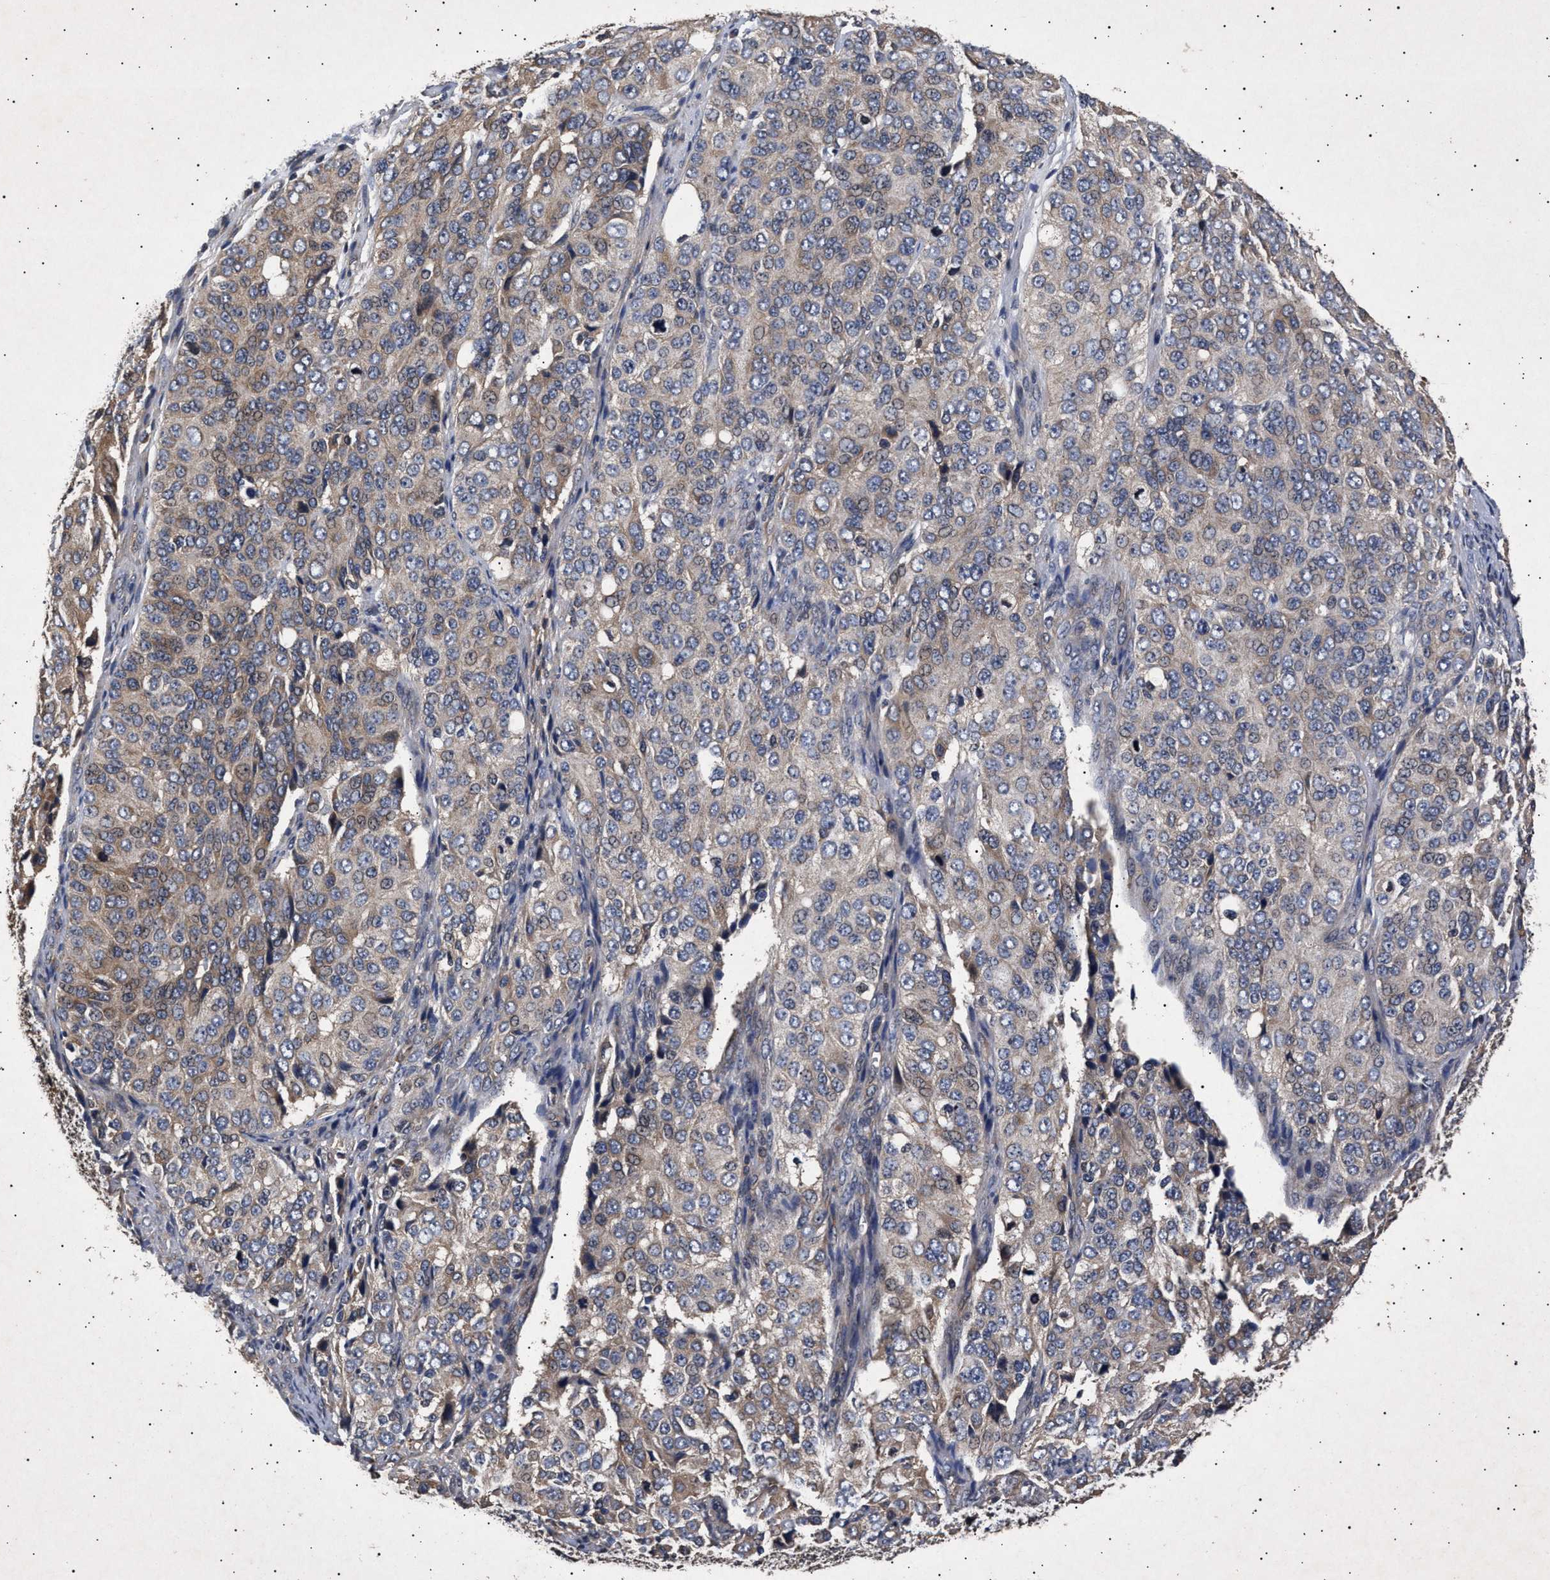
{"staining": {"intensity": "weak", "quantity": ">75%", "location": "cytoplasmic/membranous"}, "tissue": "ovarian cancer", "cell_type": "Tumor cells", "image_type": "cancer", "snomed": [{"axis": "morphology", "description": "Carcinoma, endometroid"}, {"axis": "topography", "description": "Ovary"}], "caption": "Human ovarian cancer stained for a protein (brown) reveals weak cytoplasmic/membranous positive expression in approximately >75% of tumor cells.", "gene": "ITGB5", "patient": {"sex": "female", "age": 51}}